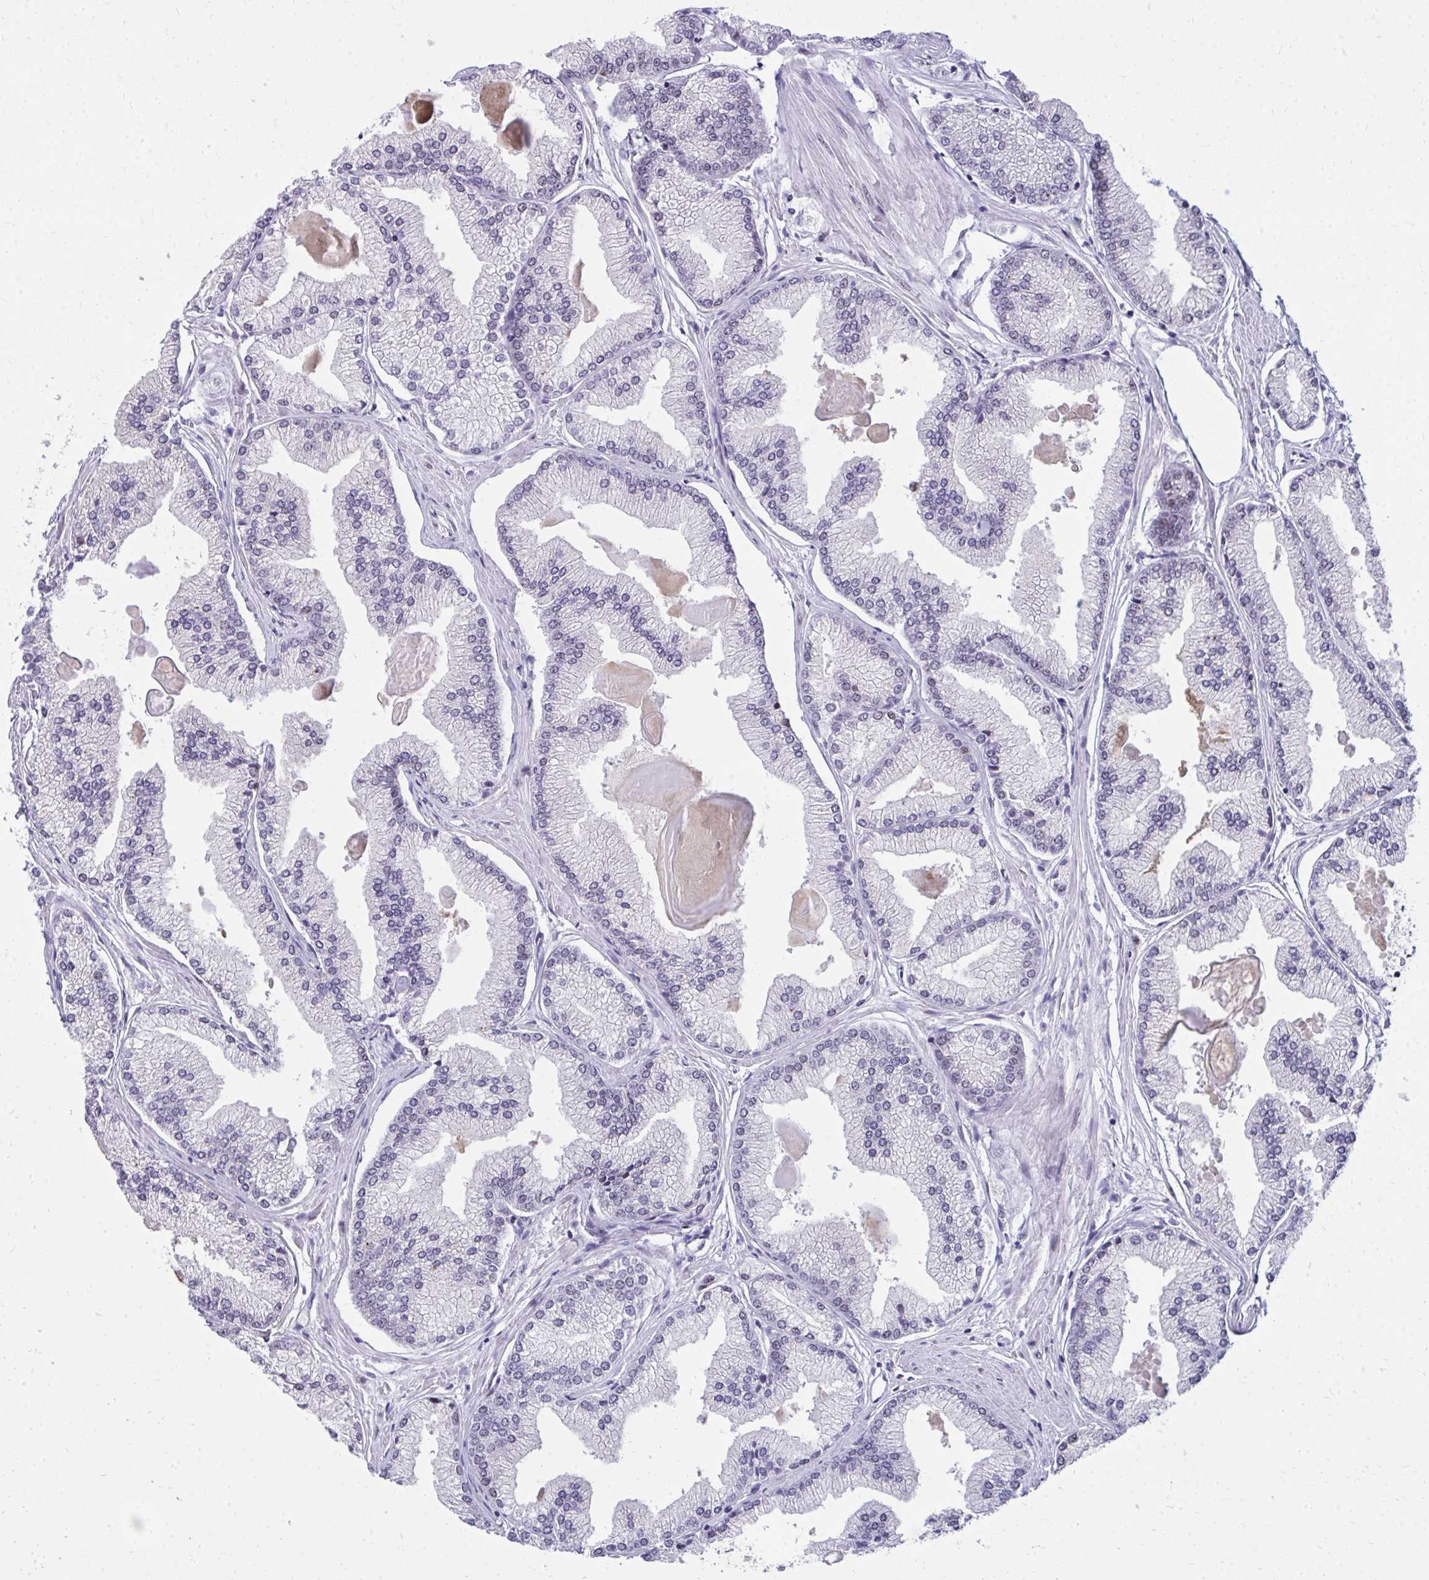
{"staining": {"intensity": "negative", "quantity": "none", "location": "none"}, "tissue": "prostate cancer", "cell_type": "Tumor cells", "image_type": "cancer", "snomed": [{"axis": "morphology", "description": "Adenocarcinoma, High grade"}, {"axis": "topography", "description": "Prostate"}], "caption": "Immunohistochemistry (IHC) image of human prostate cancer stained for a protein (brown), which shows no staining in tumor cells.", "gene": "PELP1", "patient": {"sex": "male", "age": 68}}